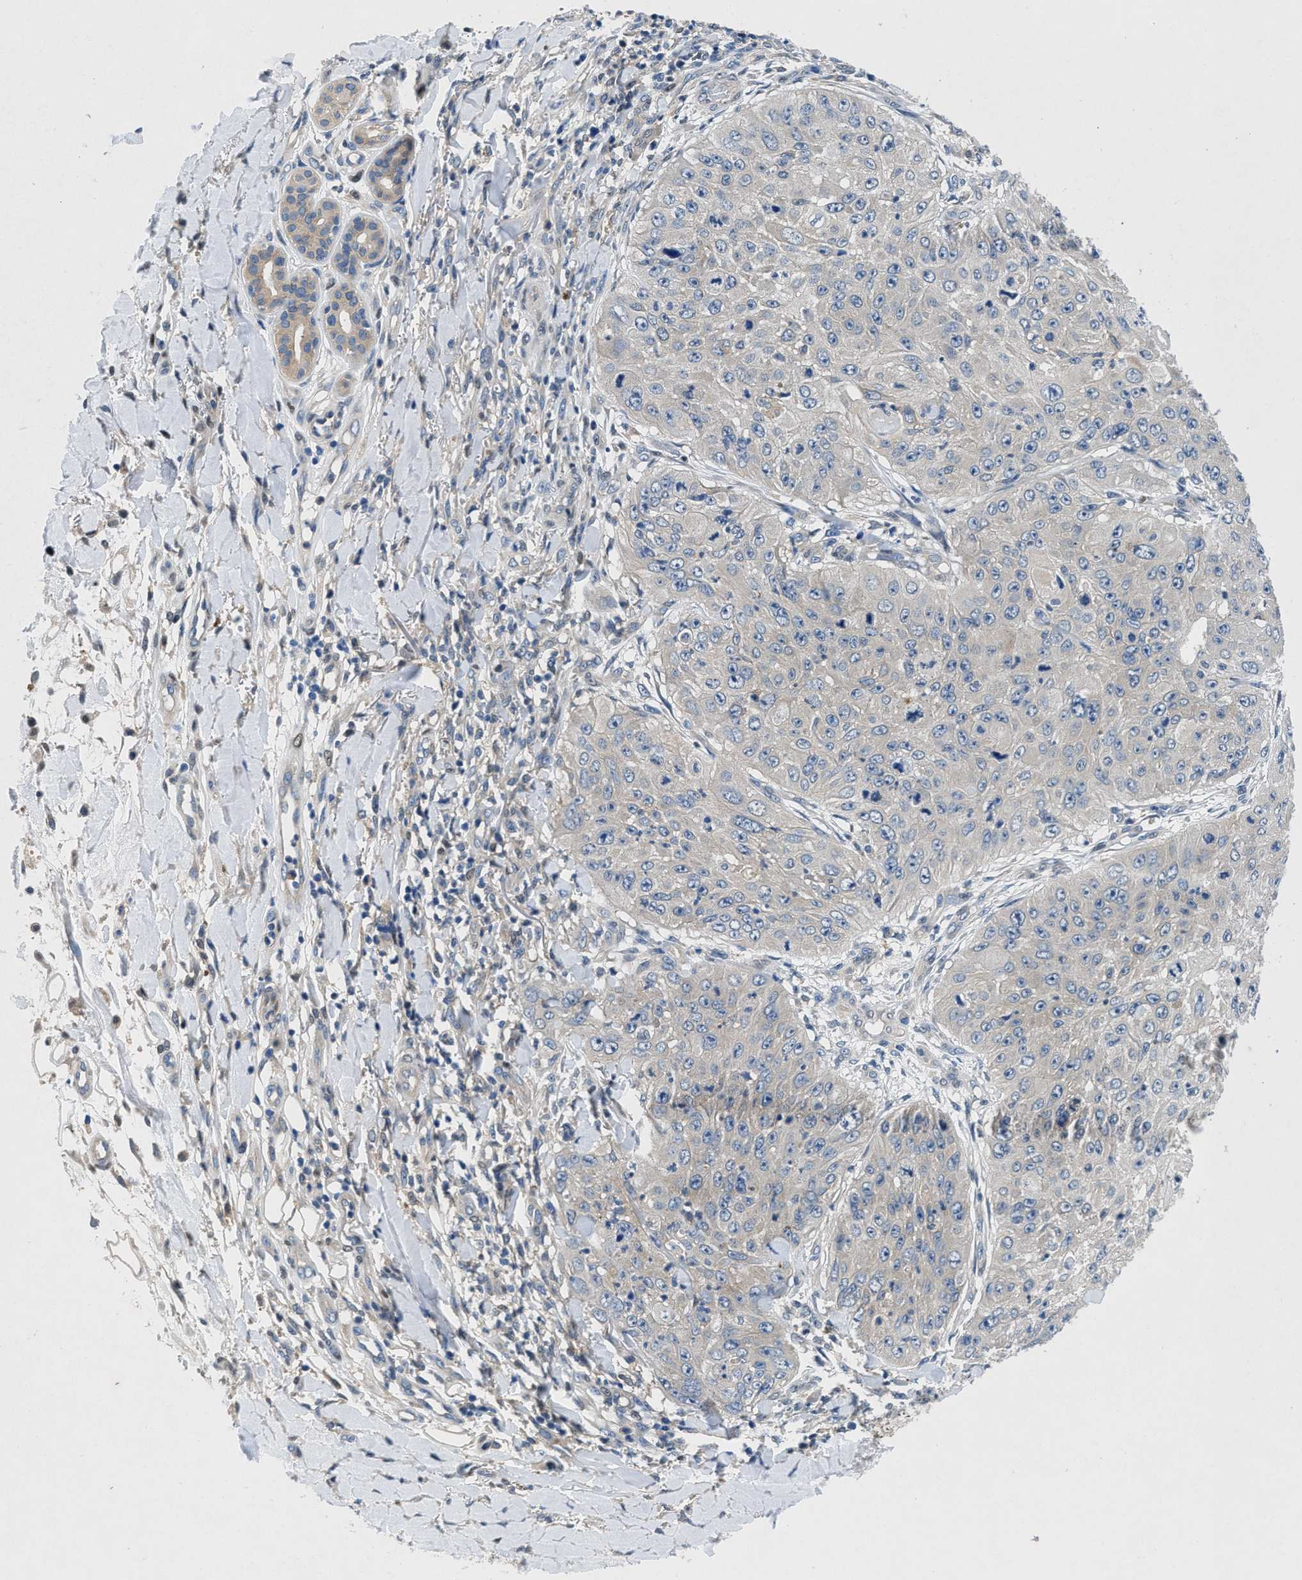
{"staining": {"intensity": "negative", "quantity": "none", "location": "none"}, "tissue": "skin cancer", "cell_type": "Tumor cells", "image_type": "cancer", "snomed": [{"axis": "morphology", "description": "Squamous cell carcinoma, NOS"}, {"axis": "topography", "description": "Skin"}], "caption": "Protein analysis of skin cancer (squamous cell carcinoma) exhibits no significant positivity in tumor cells. (Stains: DAB immunohistochemistry (IHC) with hematoxylin counter stain, Microscopy: brightfield microscopy at high magnification).", "gene": "COPS2", "patient": {"sex": "female", "age": 80}}